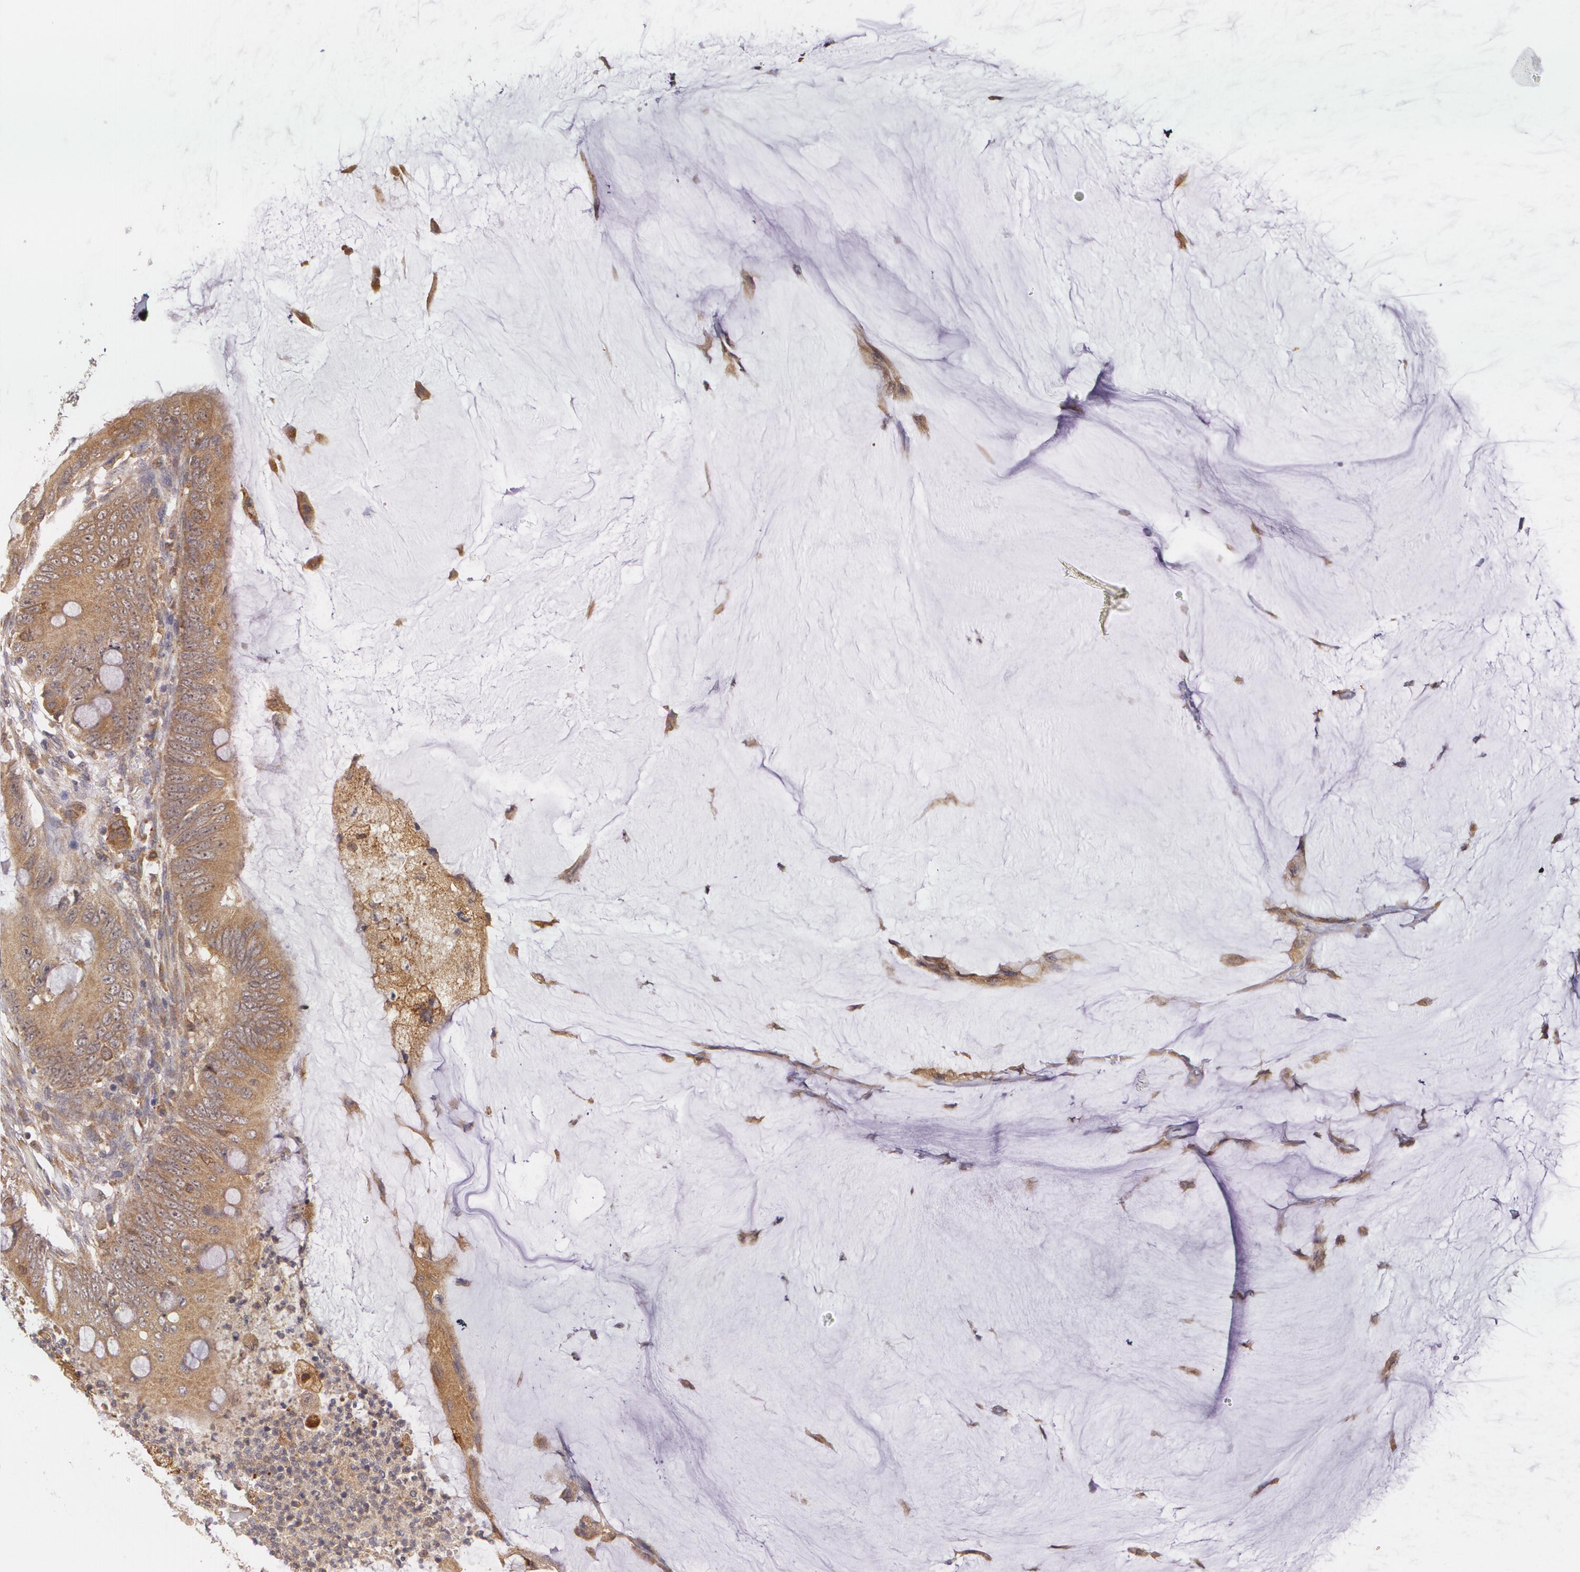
{"staining": {"intensity": "moderate", "quantity": ">75%", "location": "cytoplasmic/membranous"}, "tissue": "colorectal cancer", "cell_type": "Tumor cells", "image_type": "cancer", "snomed": [{"axis": "morphology", "description": "Normal tissue, NOS"}, {"axis": "morphology", "description": "Adenocarcinoma, NOS"}, {"axis": "topography", "description": "Rectum"}, {"axis": "topography", "description": "Peripheral nerve tissue"}], "caption": "Immunohistochemistry (IHC) staining of colorectal cancer (adenocarcinoma), which demonstrates medium levels of moderate cytoplasmic/membranous staining in about >75% of tumor cells indicating moderate cytoplasmic/membranous protein expression. The staining was performed using DAB (3,3'-diaminobenzidine) (brown) for protein detection and nuclei were counterstained in hematoxylin (blue).", "gene": "CCL17", "patient": {"sex": "female", "age": 77}}